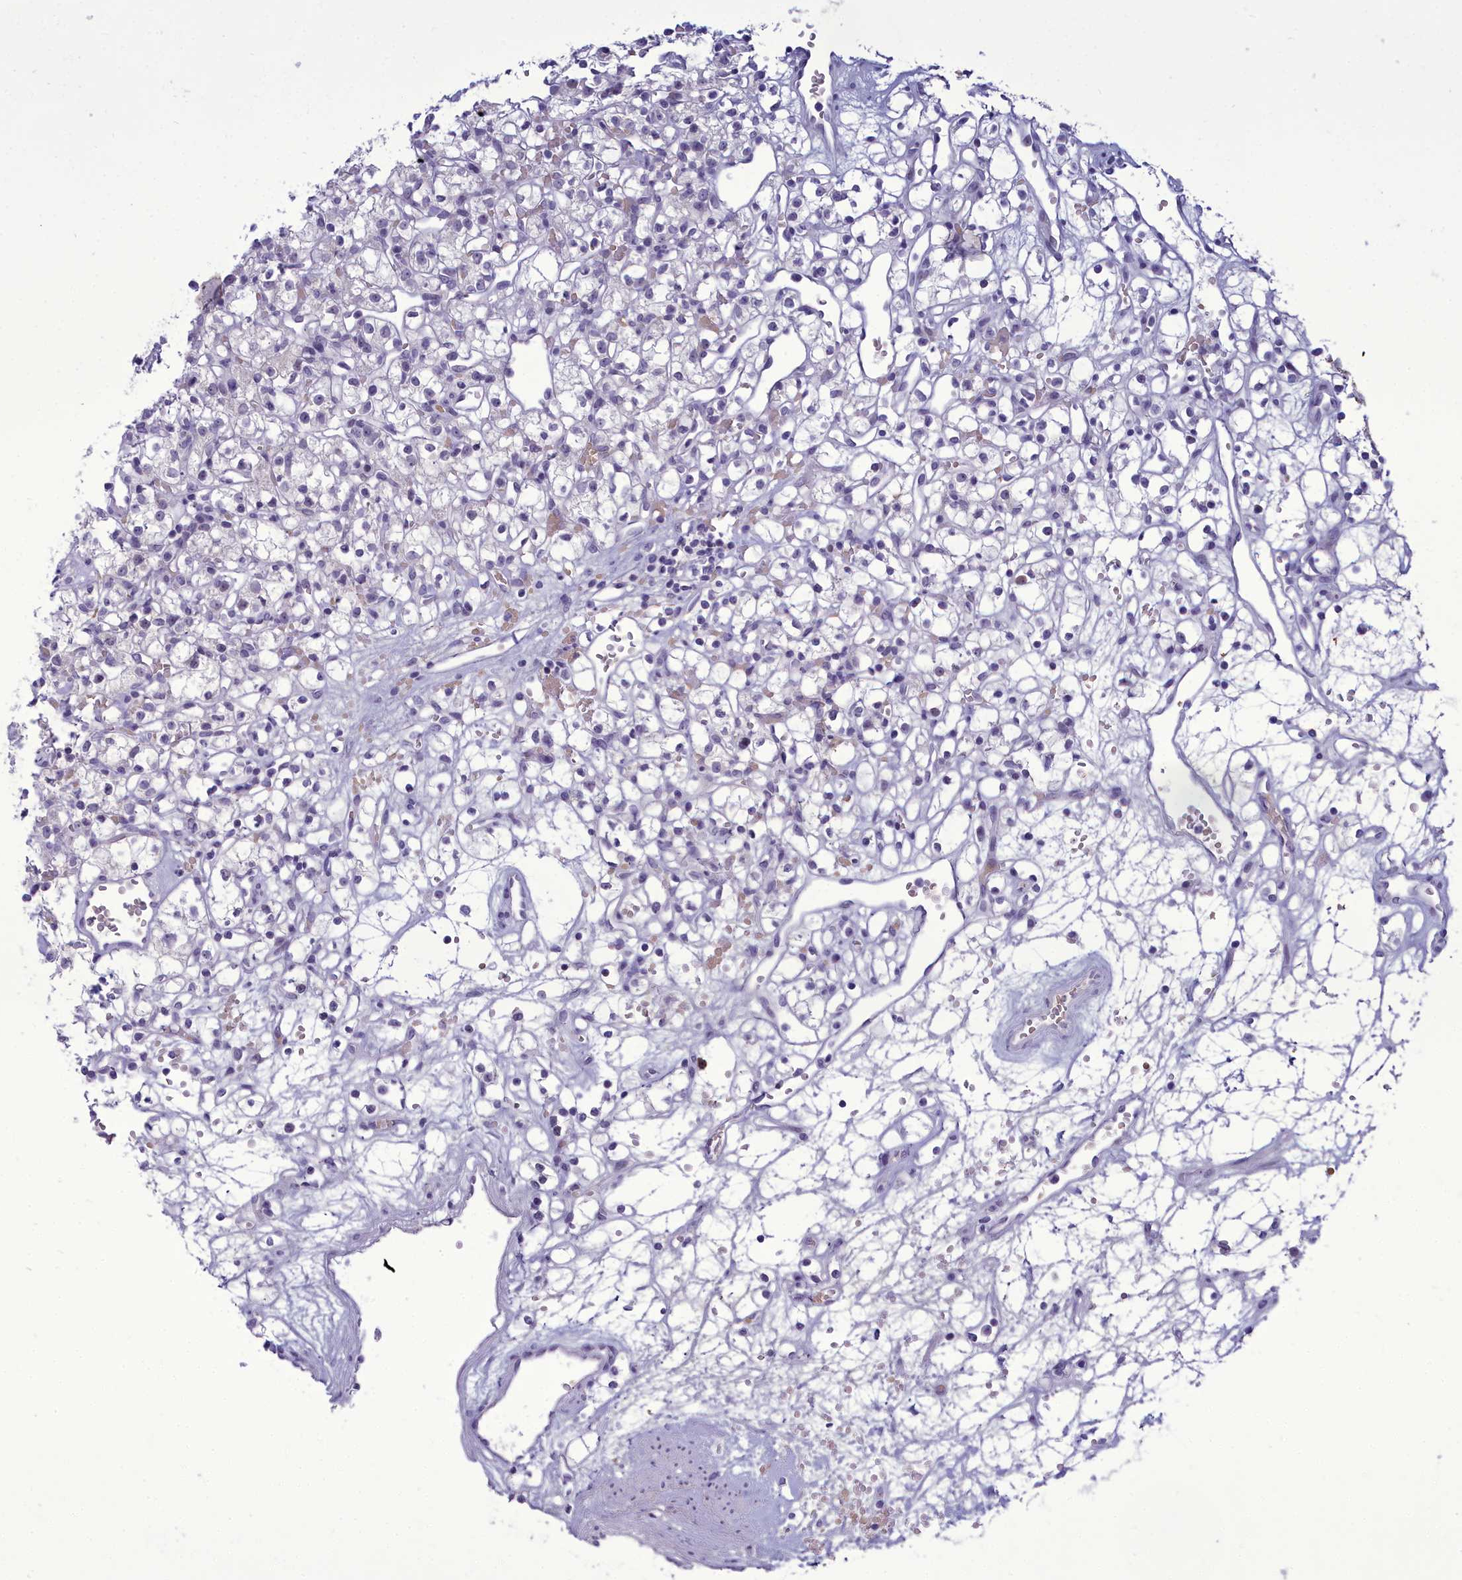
{"staining": {"intensity": "negative", "quantity": "none", "location": "none"}, "tissue": "renal cancer", "cell_type": "Tumor cells", "image_type": "cancer", "snomed": [{"axis": "morphology", "description": "Adenocarcinoma, NOS"}, {"axis": "topography", "description": "Kidney"}], "caption": "Adenocarcinoma (renal) was stained to show a protein in brown. There is no significant expression in tumor cells.", "gene": "OSTN", "patient": {"sex": "female", "age": 59}}